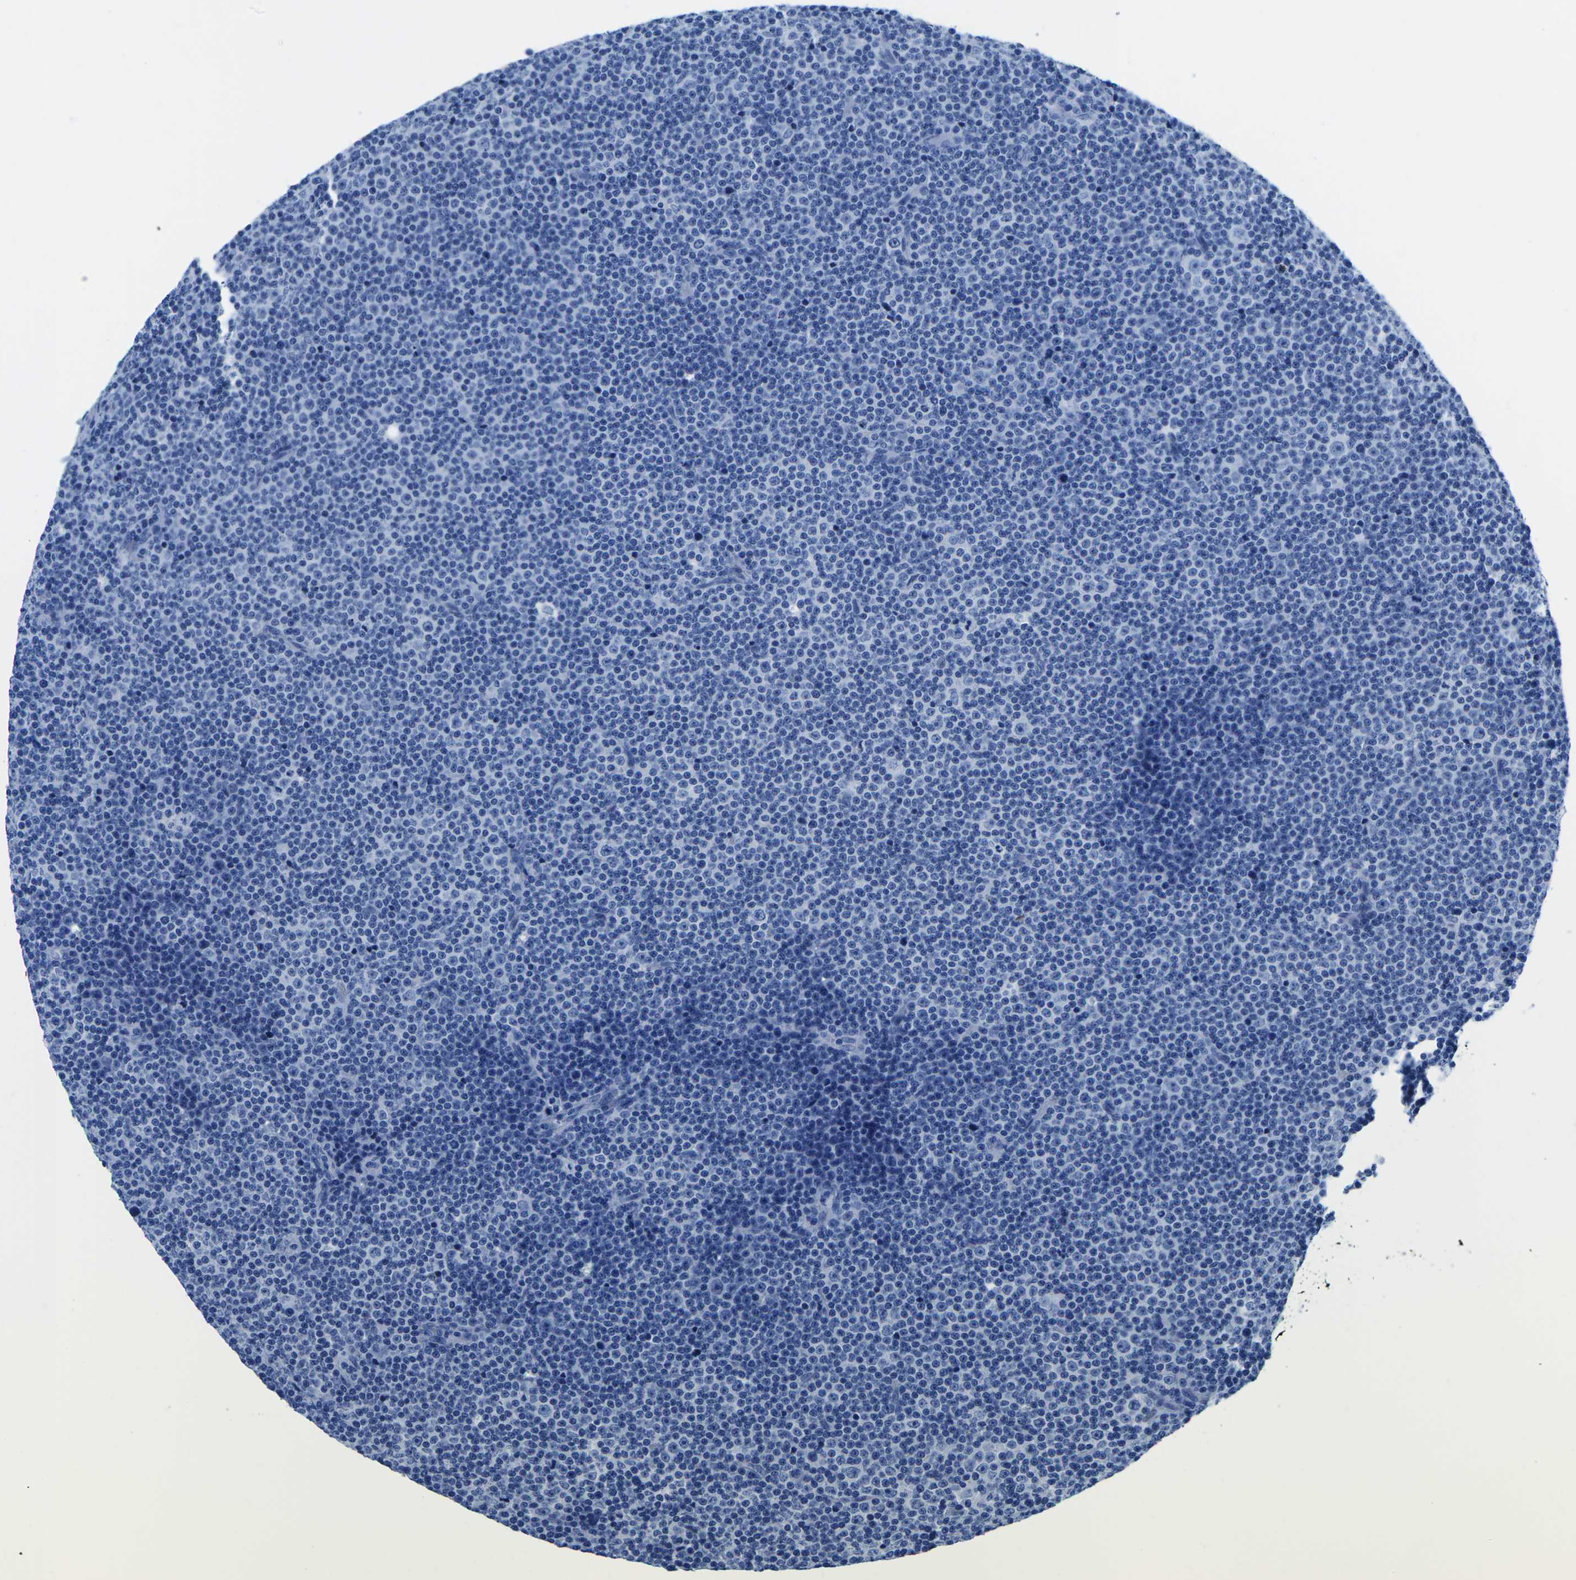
{"staining": {"intensity": "negative", "quantity": "none", "location": "none"}, "tissue": "lymphoma", "cell_type": "Tumor cells", "image_type": "cancer", "snomed": [{"axis": "morphology", "description": "Malignant lymphoma, non-Hodgkin's type, Low grade"}, {"axis": "topography", "description": "Lymph node"}], "caption": "Tumor cells show no significant expression in low-grade malignant lymphoma, non-Hodgkin's type. Brightfield microscopy of IHC stained with DAB (3,3'-diaminobenzidine) (brown) and hematoxylin (blue), captured at high magnification.", "gene": "CYP1A2", "patient": {"sex": "female", "age": 67}}